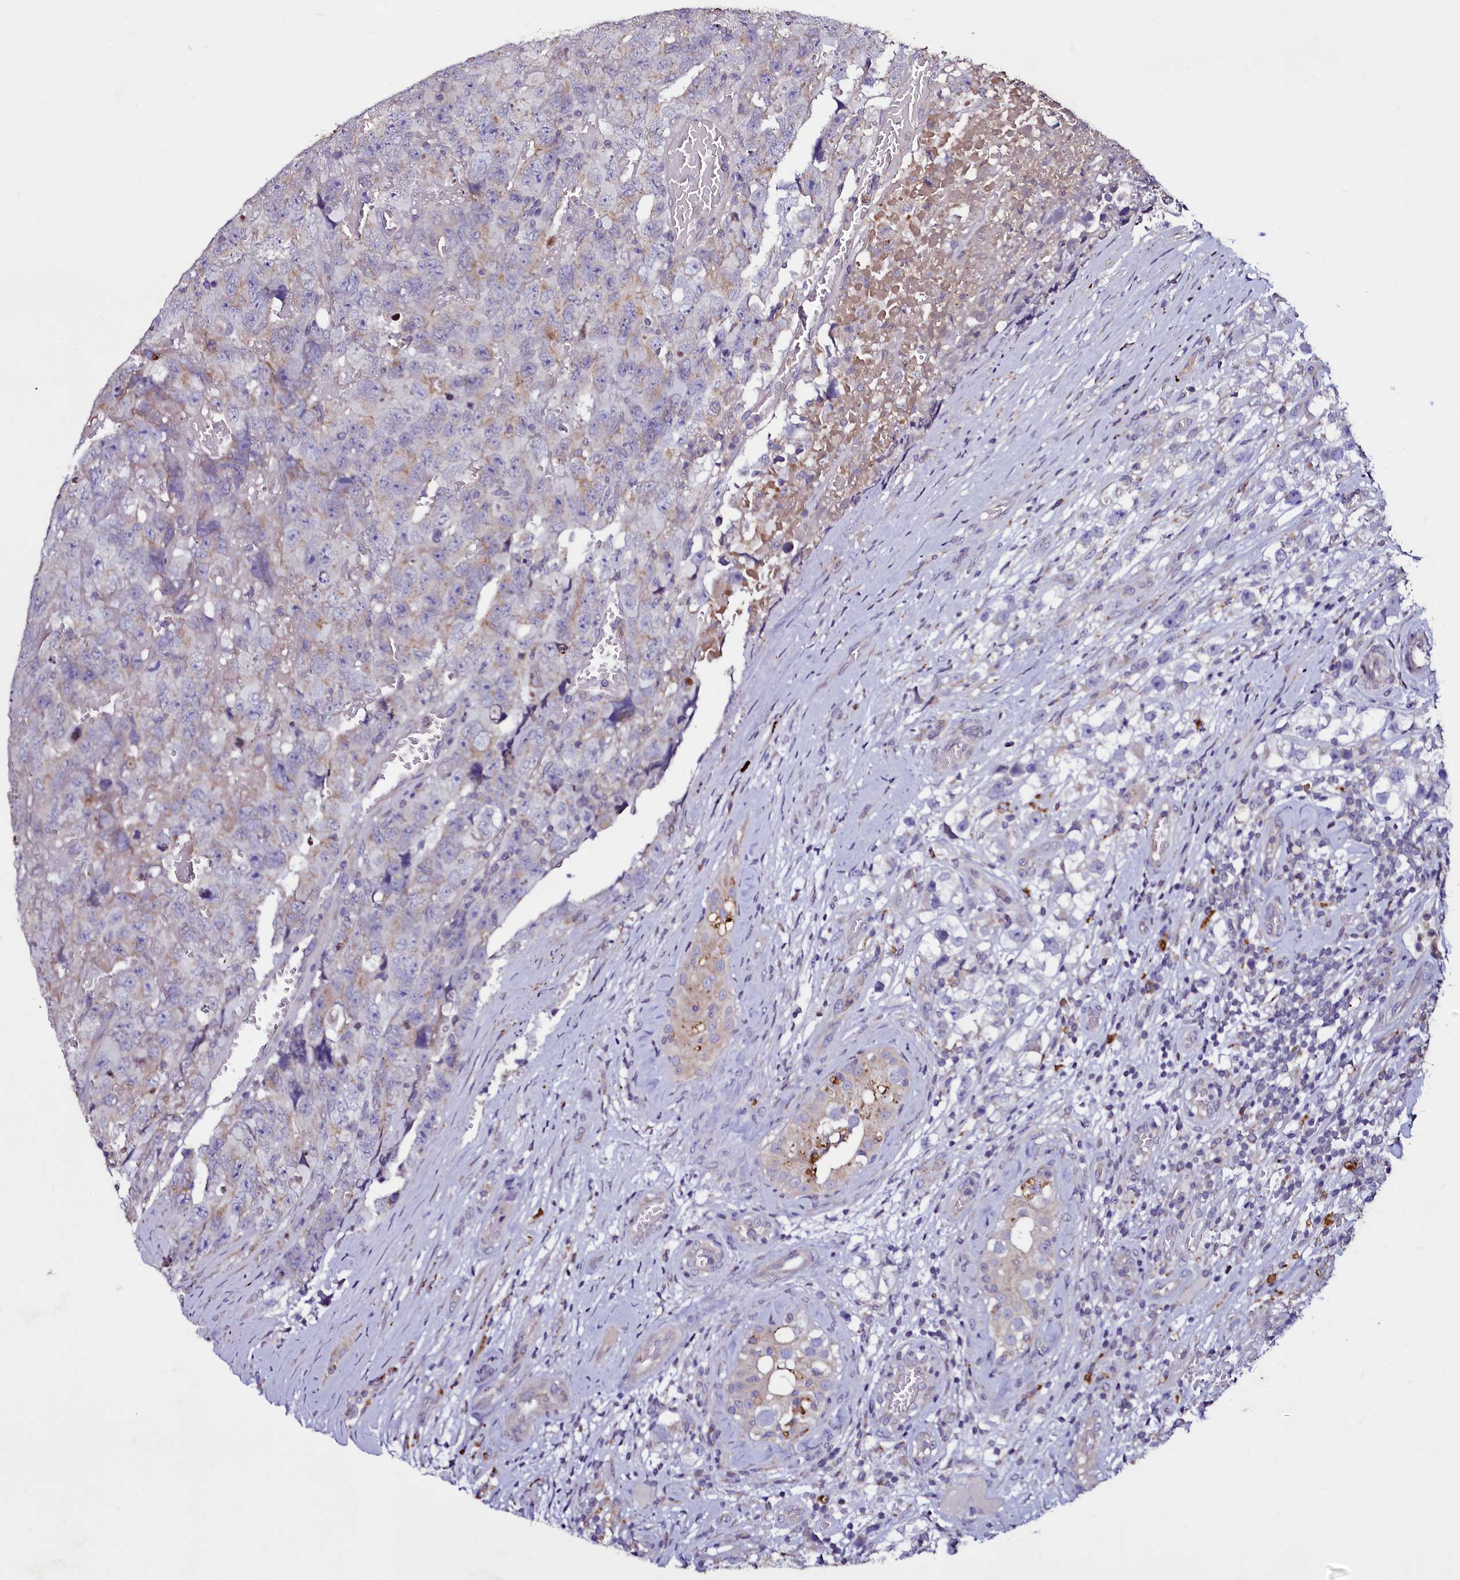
{"staining": {"intensity": "negative", "quantity": "none", "location": "none"}, "tissue": "testis cancer", "cell_type": "Tumor cells", "image_type": "cancer", "snomed": [{"axis": "morphology", "description": "Carcinoma, Embryonal, NOS"}, {"axis": "topography", "description": "Testis"}], "caption": "DAB immunohistochemical staining of testis cancer shows no significant positivity in tumor cells.", "gene": "SELENOT", "patient": {"sex": "male", "age": 45}}